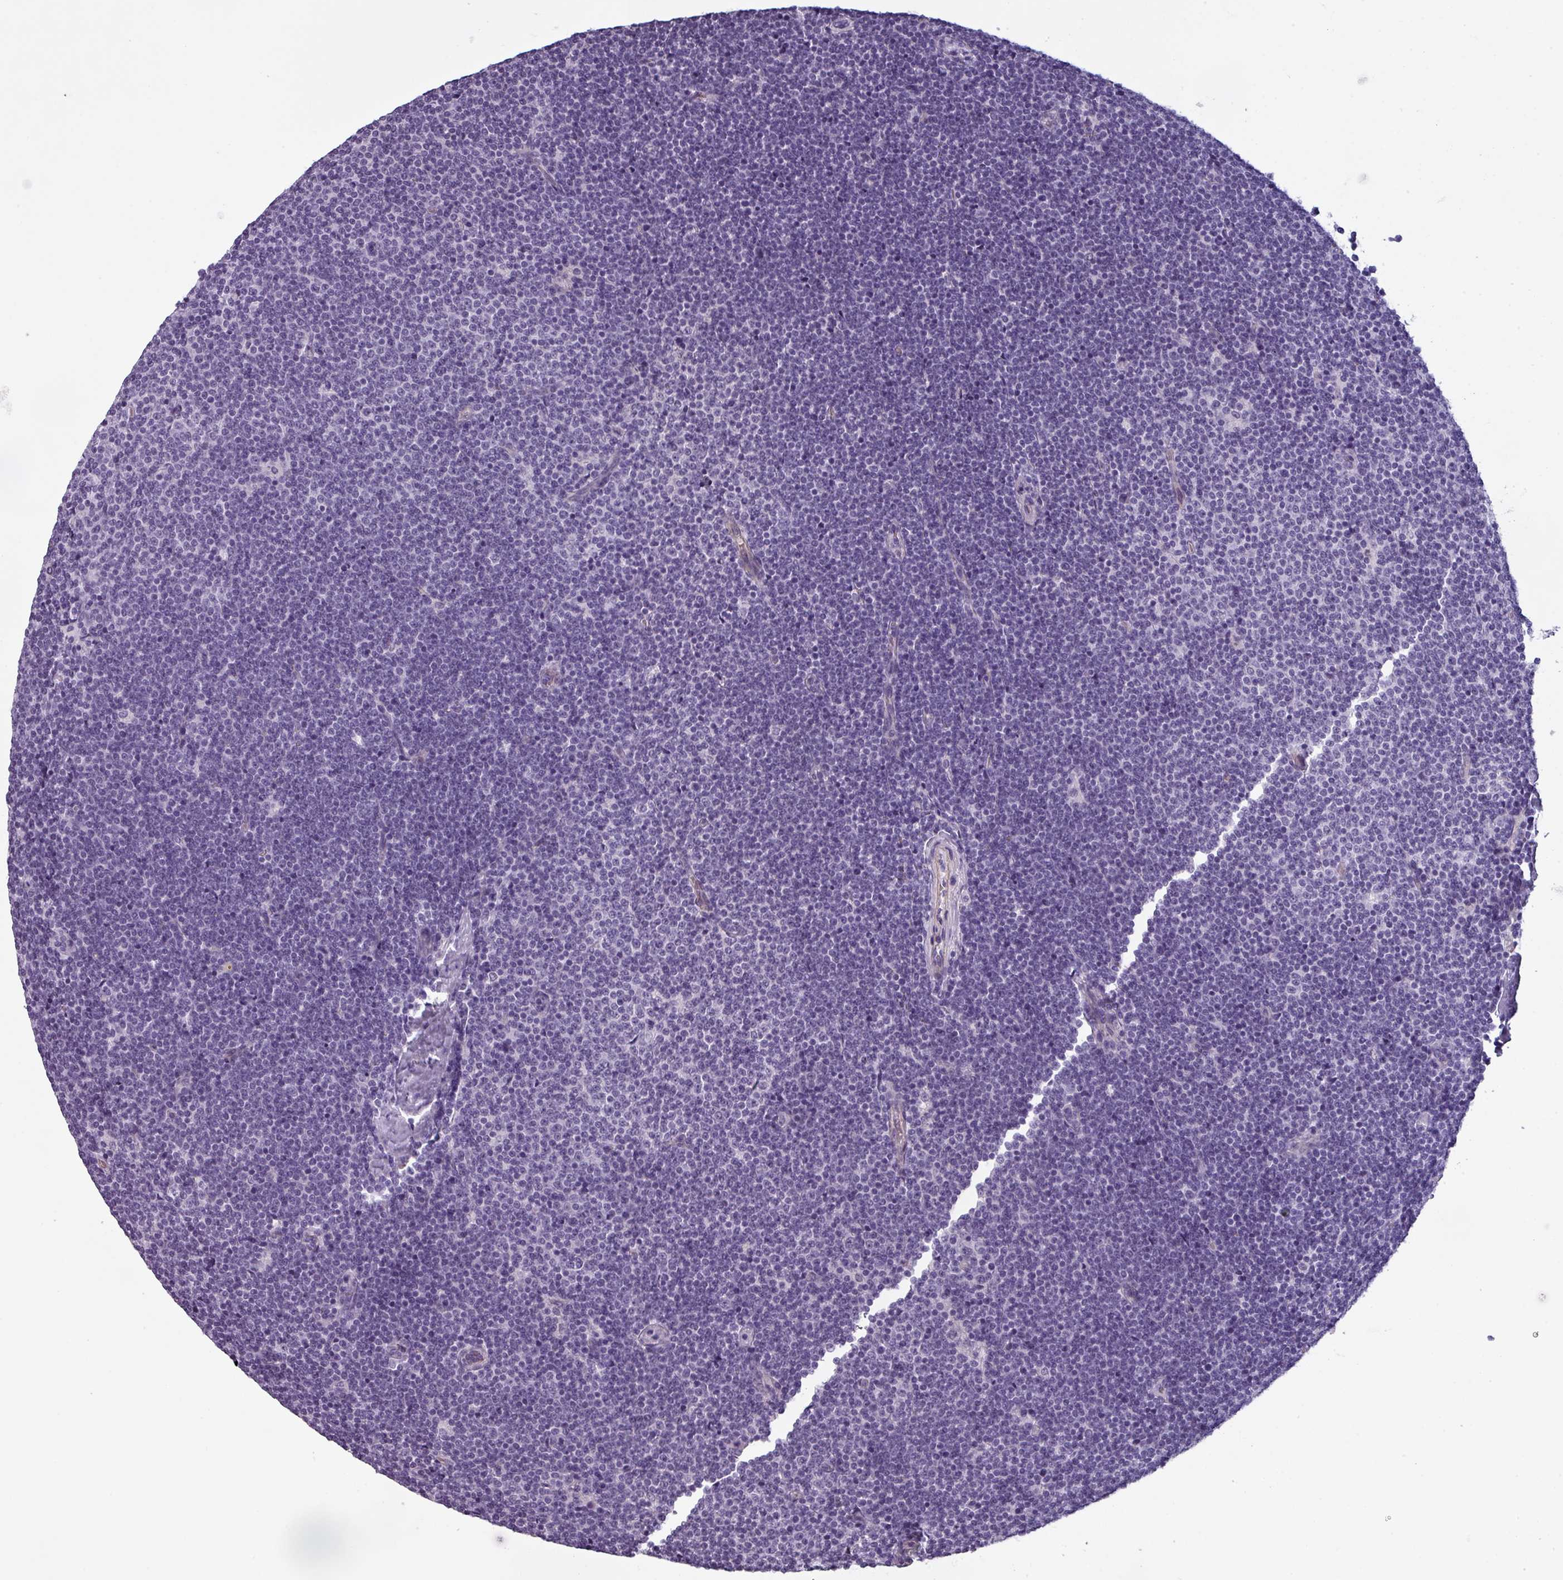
{"staining": {"intensity": "negative", "quantity": "none", "location": "none"}, "tissue": "lymphoma", "cell_type": "Tumor cells", "image_type": "cancer", "snomed": [{"axis": "morphology", "description": "Malignant lymphoma, non-Hodgkin's type, Low grade"}, {"axis": "topography", "description": "Lymph node"}], "caption": "The histopathology image demonstrates no staining of tumor cells in lymphoma. (Stains: DAB (3,3'-diaminobenzidine) immunohistochemistry with hematoxylin counter stain, Microscopy: brightfield microscopy at high magnification).", "gene": "AREL1", "patient": {"sex": "male", "age": 48}}